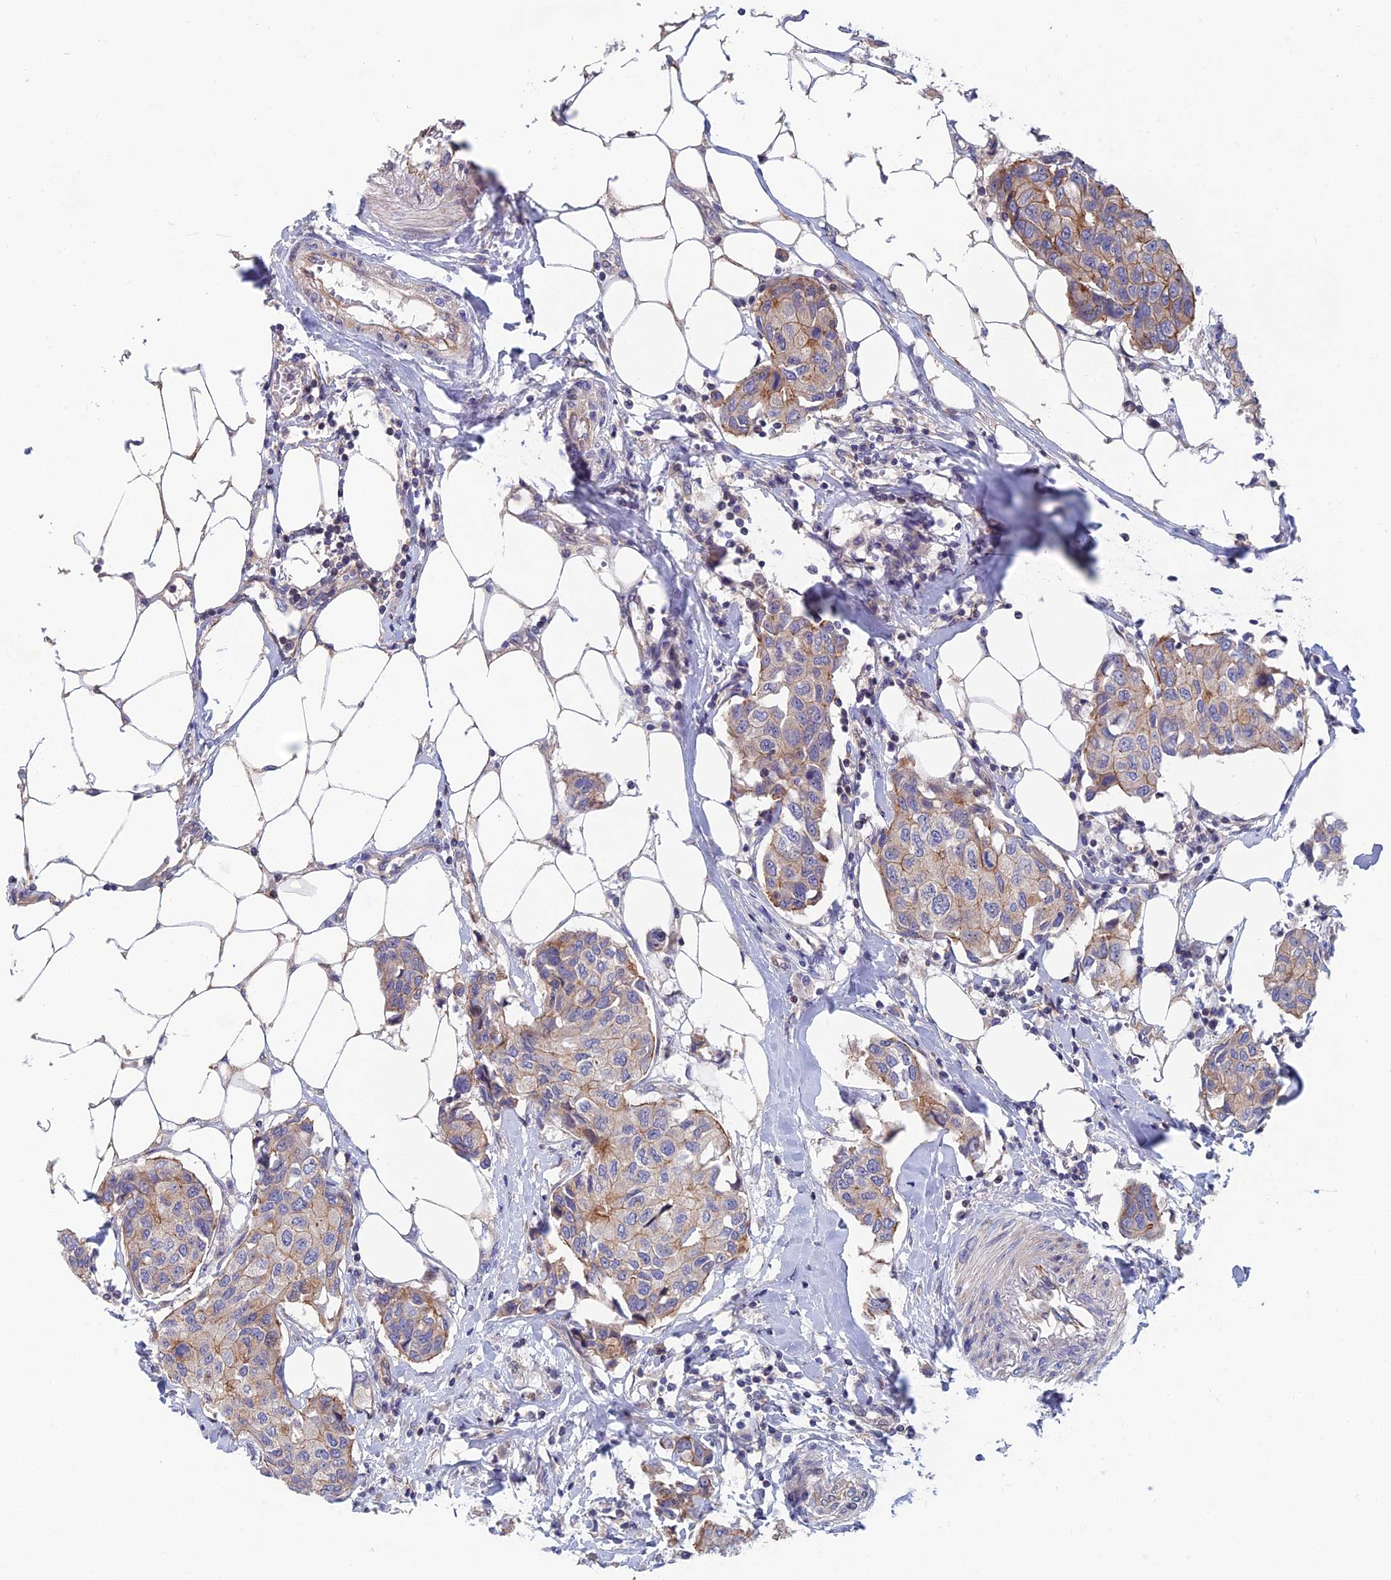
{"staining": {"intensity": "moderate", "quantity": "25%-75%", "location": "cytoplasmic/membranous"}, "tissue": "breast cancer", "cell_type": "Tumor cells", "image_type": "cancer", "snomed": [{"axis": "morphology", "description": "Duct carcinoma"}, {"axis": "topography", "description": "Breast"}], "caption": "Human breast cancer stained with a brown dye demonstrates moderate cytoplasmic/membranous positive staining in approximately 25%-75% of tumor cells.", "gene": "USP37", "patient": {"sex": "female", "age": 80}}